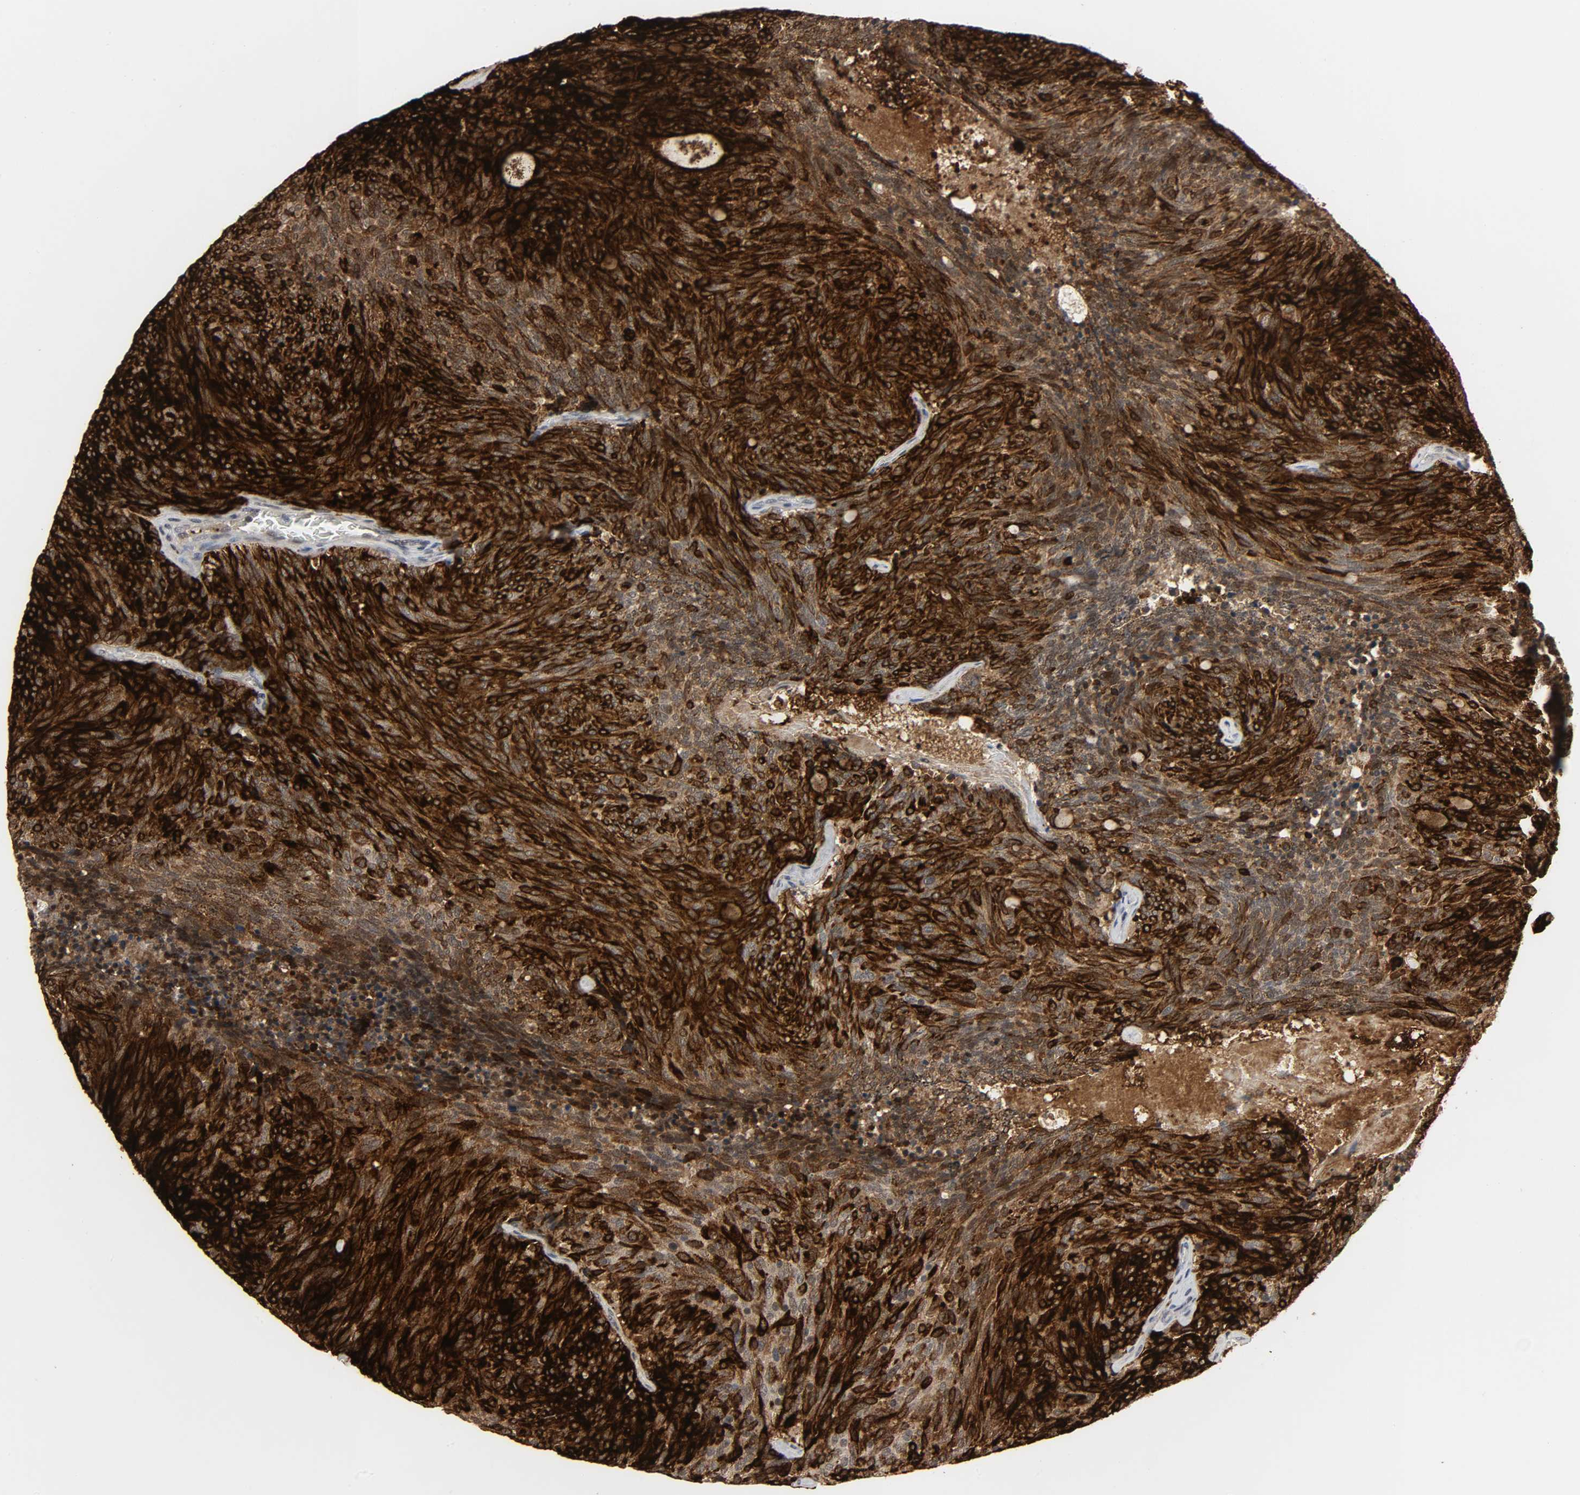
{"staining": {"intensity": "strong", "quantity": ">75%", "location": "cytoplasmic/membranous"}, "tissue": "carcinoid", "cell_type": "Tumor cells", "image_type": "cancer", "snomed": [{"axis": "morphology", "description": "Carcinoid, malignant, NOS"}, {"axis": "topography", "description": "Pancreas"}], "caption": "Strong cytoplasmic/membranous staining for a protein is appreciated in about >75% of tumor cells of malignant carcinoid using IHC.", "gene": "MUC1", "patient": {"sex": "female", "age": 54}}